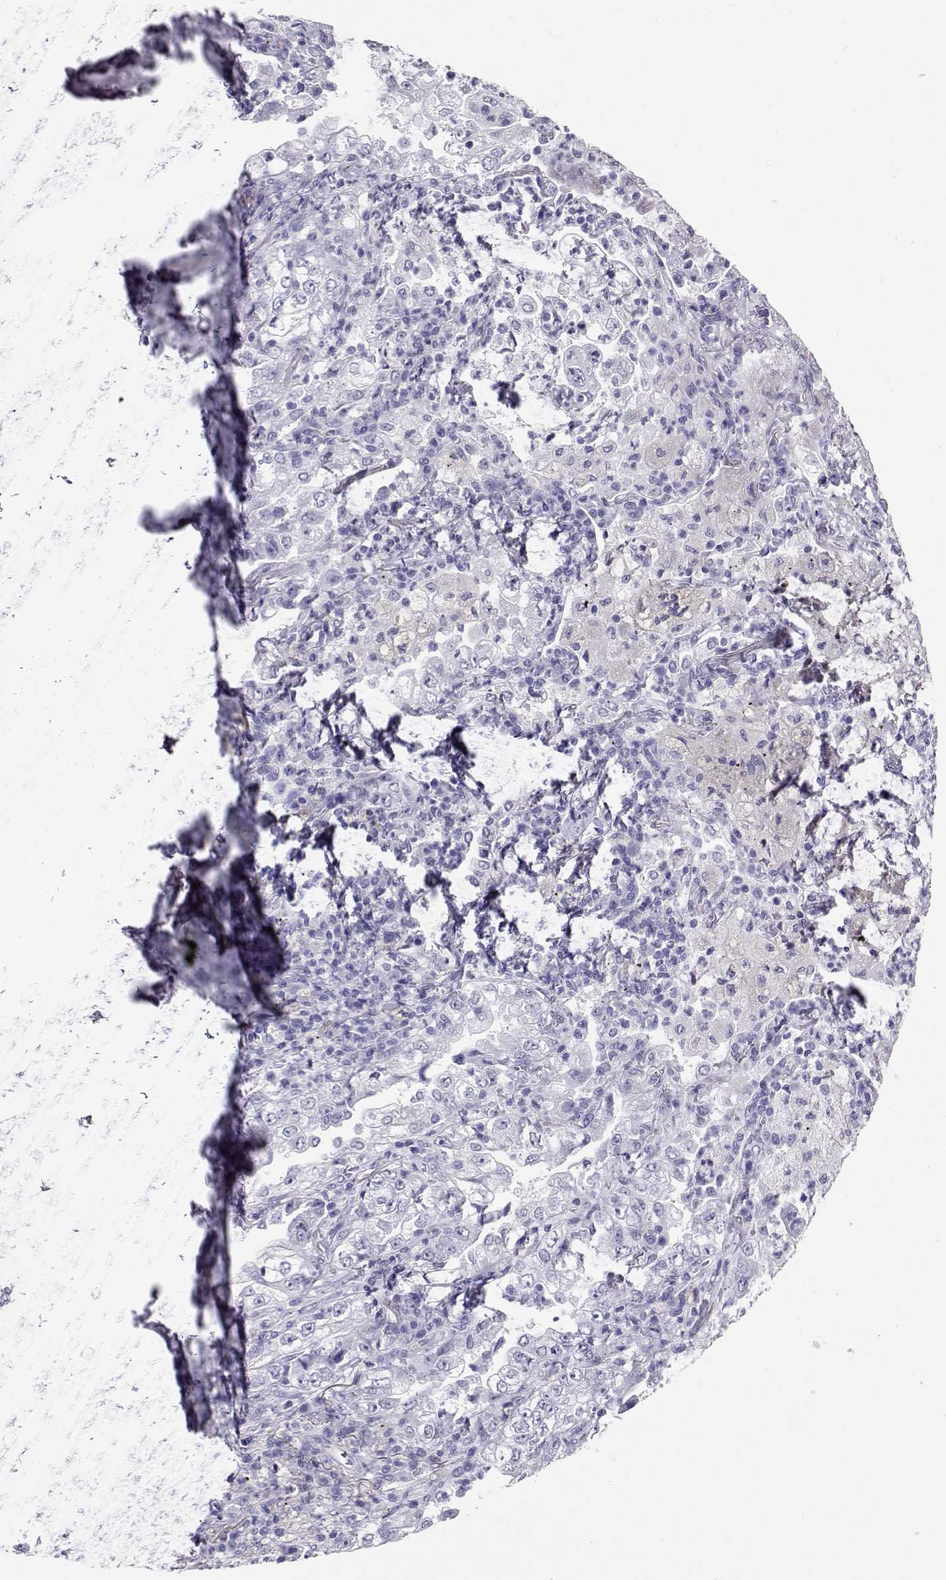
{"staining": {"intensity": "negative", "quantity": "none", "location": "none"}, "tissue": "lung cancer", "cell_type": "Tumor cells", "image_type": "cancer", "snomed": [{"axis": "morphology", "description": "Adenocarcinoma, NOS"}, {"axis": "topography", "description": "Lung"}], "caption": "Immunohistochemistry of human lung adenocarcinoma reveals no staining in tumor cells. (DAB (3,3'-diaminobenzidine) IHC, high magnification).", "gene": "PMCH", "patient": {"sex": "female", "age": 73}}